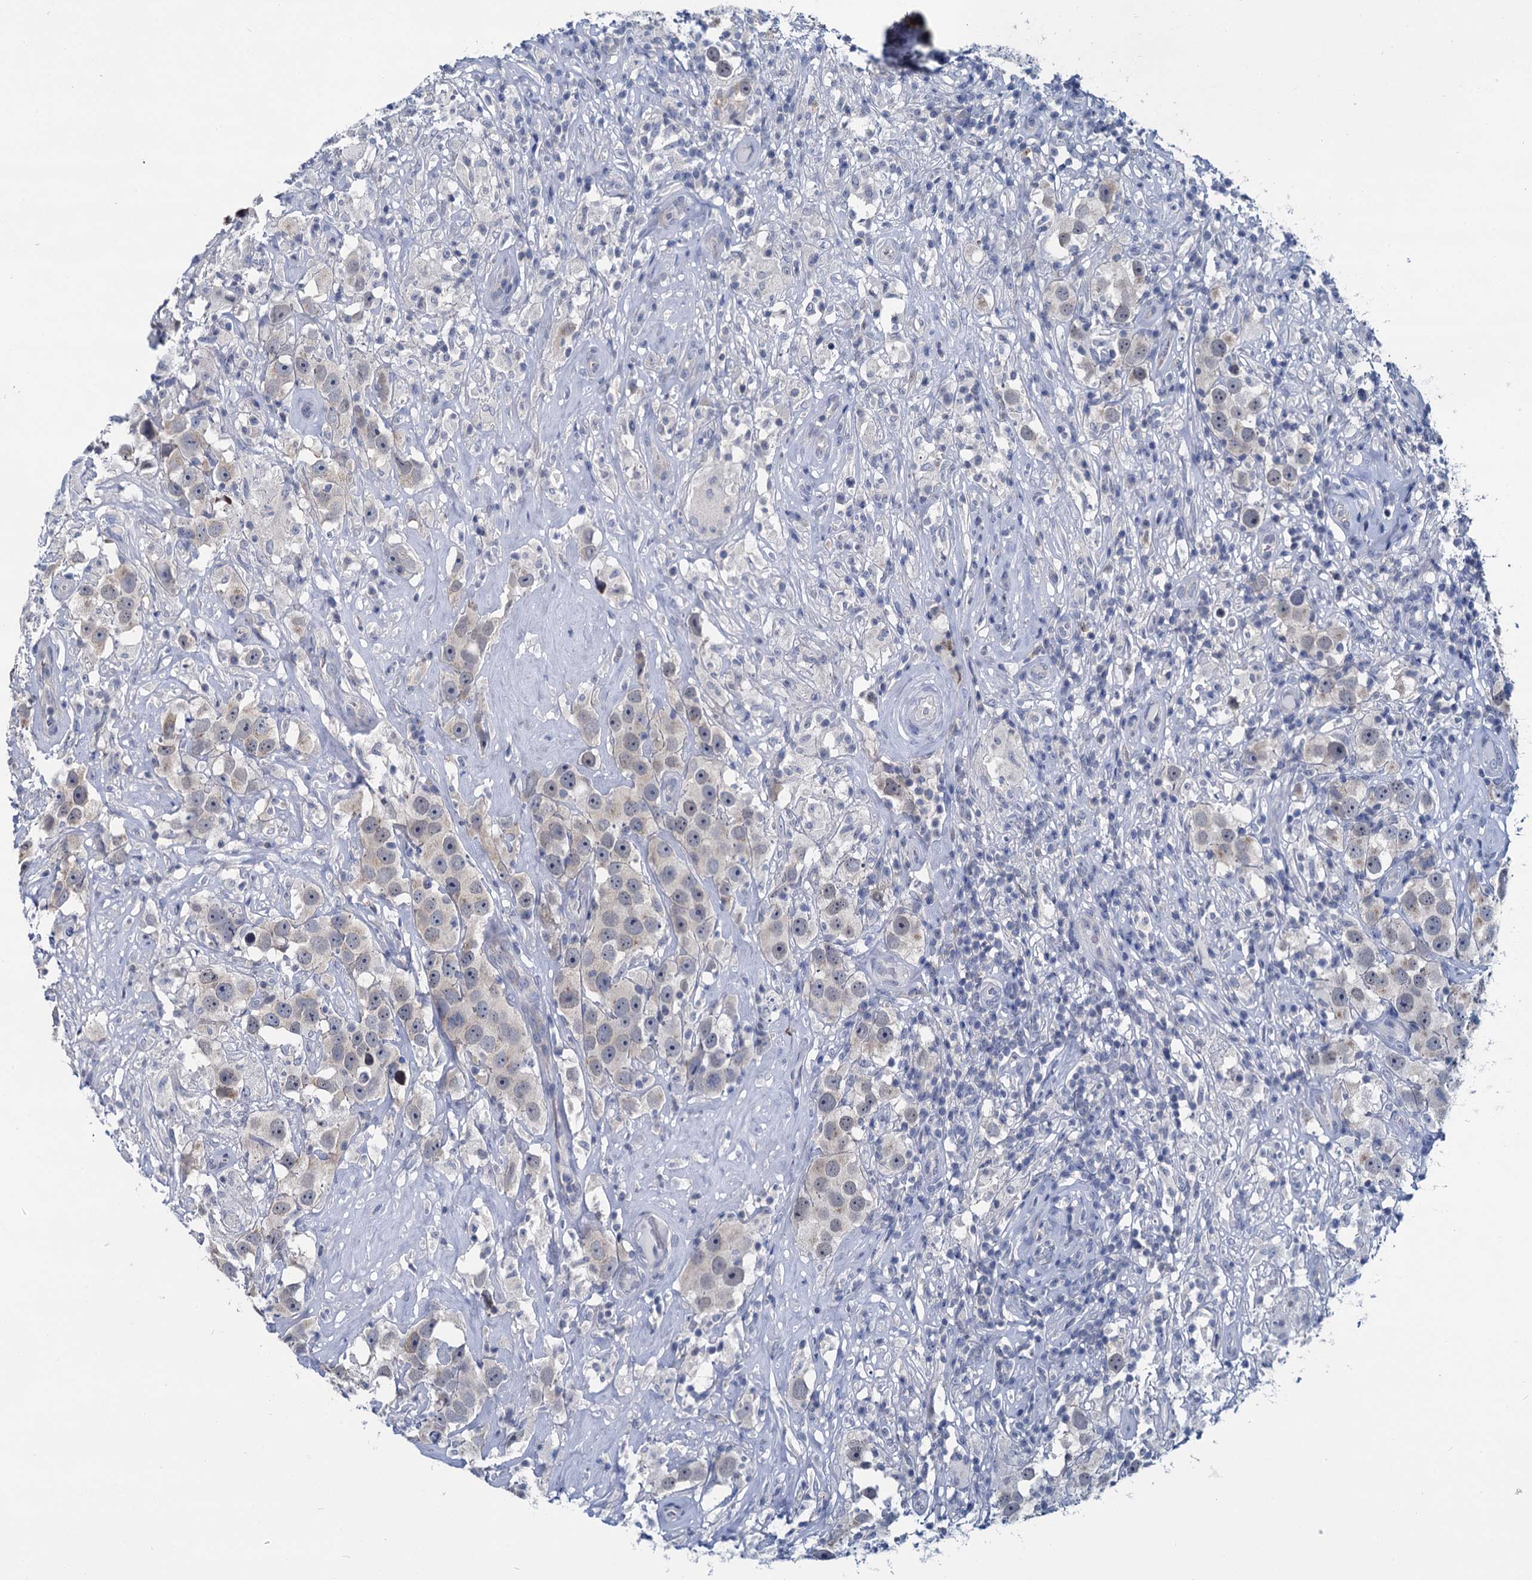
{"staining": {"intensity": "negative", "quantity": "none", "location": "none"}, "tissue": "testis cancer", "cell_type": "Tumor cells", "image_type": "cancer", "snomed": [{"axis": "morphology", "description": "Seminoma, NOS"}, {"axis": "topography", "description": "Testis"}], "caption": "Human testis cancer (seminoma) stained for a protein using IHC demonstrates no positivity in tumor cells.", "gene": "MIOX", "patient": {"sex": "male", "age": 49}}